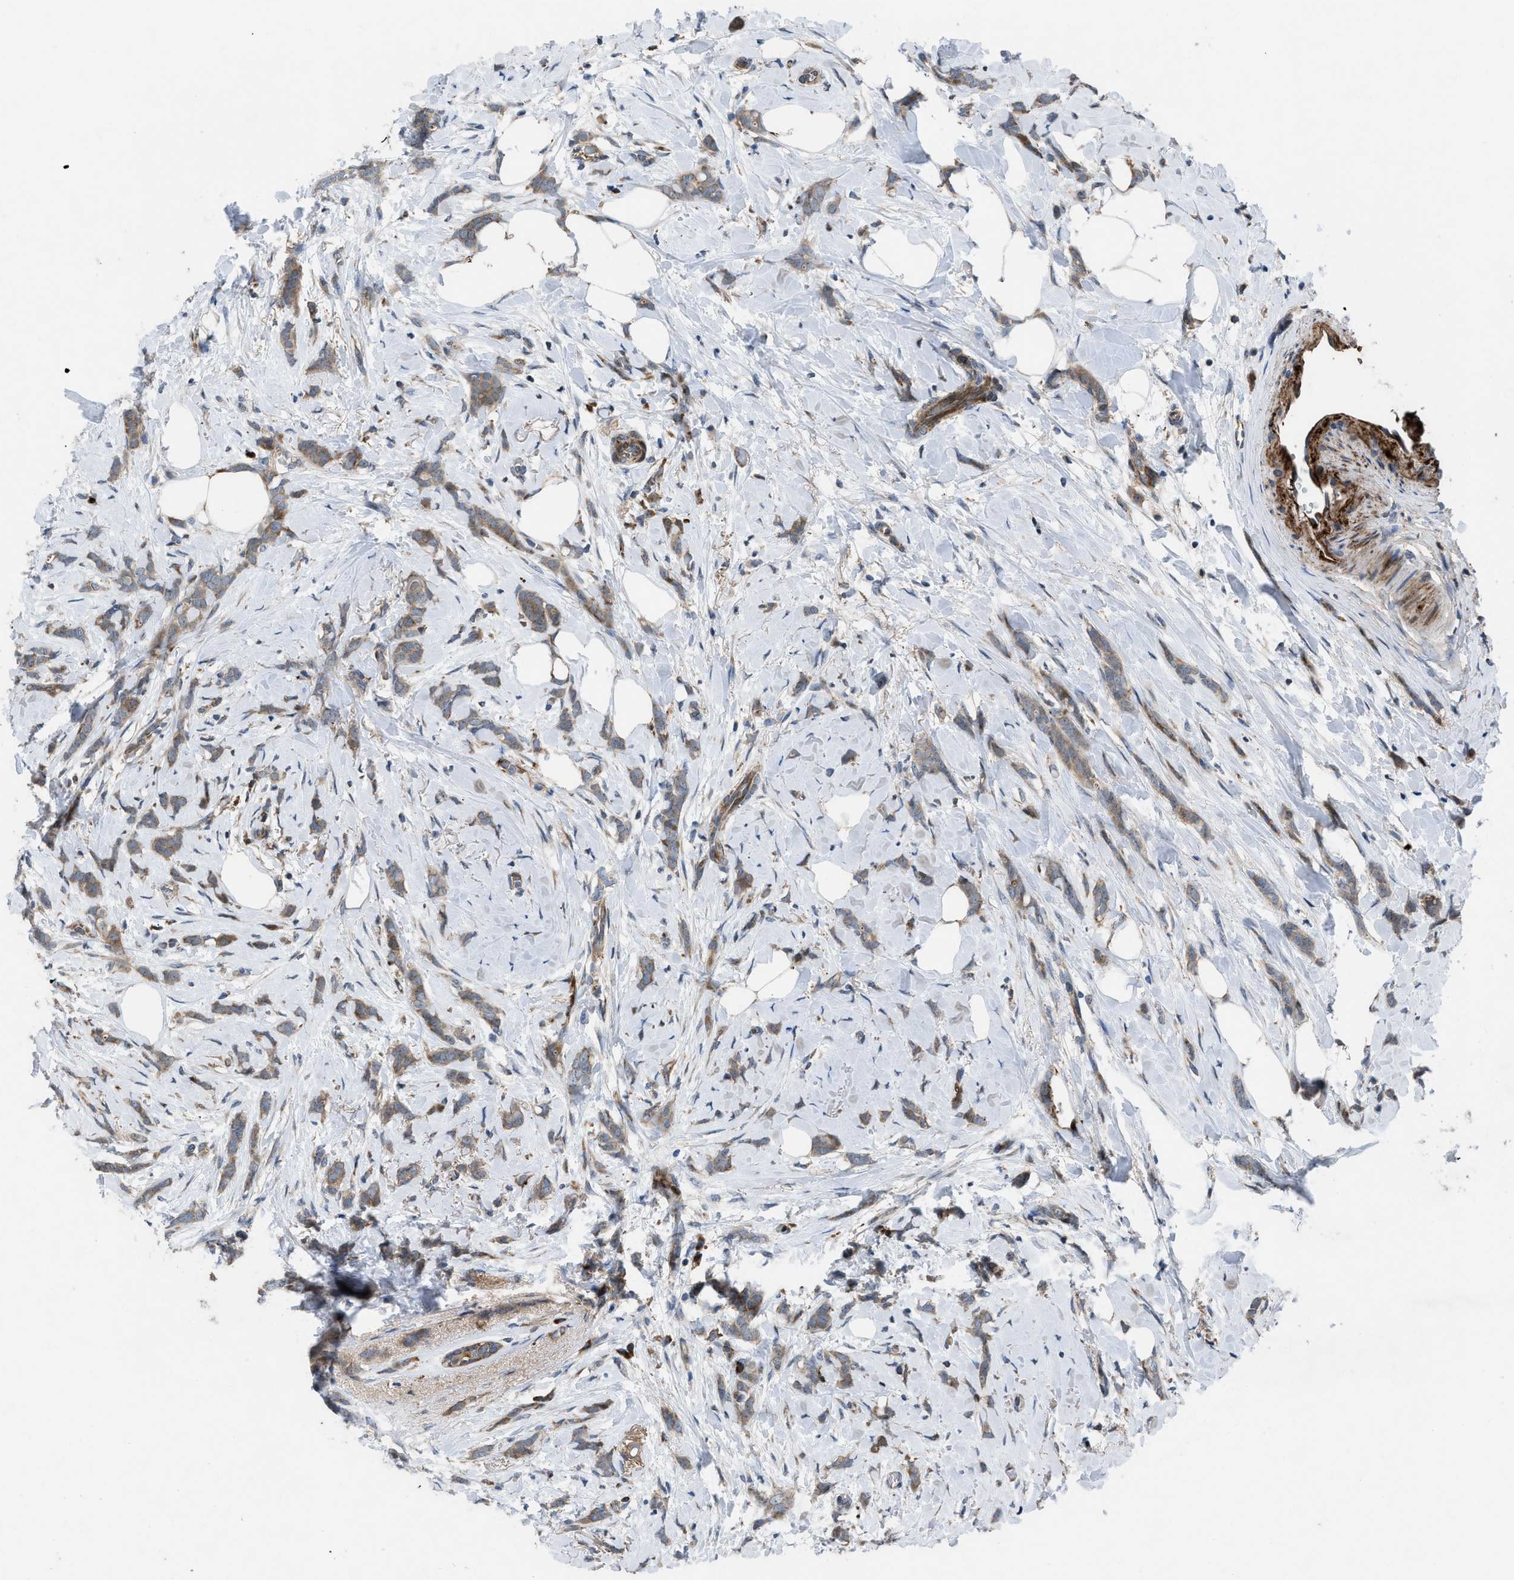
{"staining": {"intensity": "moderate", "quantity": ">75%", "location": "cytoplasmic/membranous"}, "tissue": "breast cancer", "cell_type": "Tumor cells", "image_type": "cancer", "snomed": [{"axis": "morphology", "description": "Lobular carcinoma, in situ"}, {"axis": "morphology", "description": "Lobular carcinoma"}, {"axis": "topography", "description": "Breast"}], "caption": "Immunohistochemistry (IHC) micrograph of human breast lobular carcinoma in situ stained for a protein (brown), which demonstrates medium levels of moderate cytoplasmic/membranous expression in approximately >75% of tumor cells.", "gene": "AP3M2", "patient": {"sex": "female", "age": 41}}